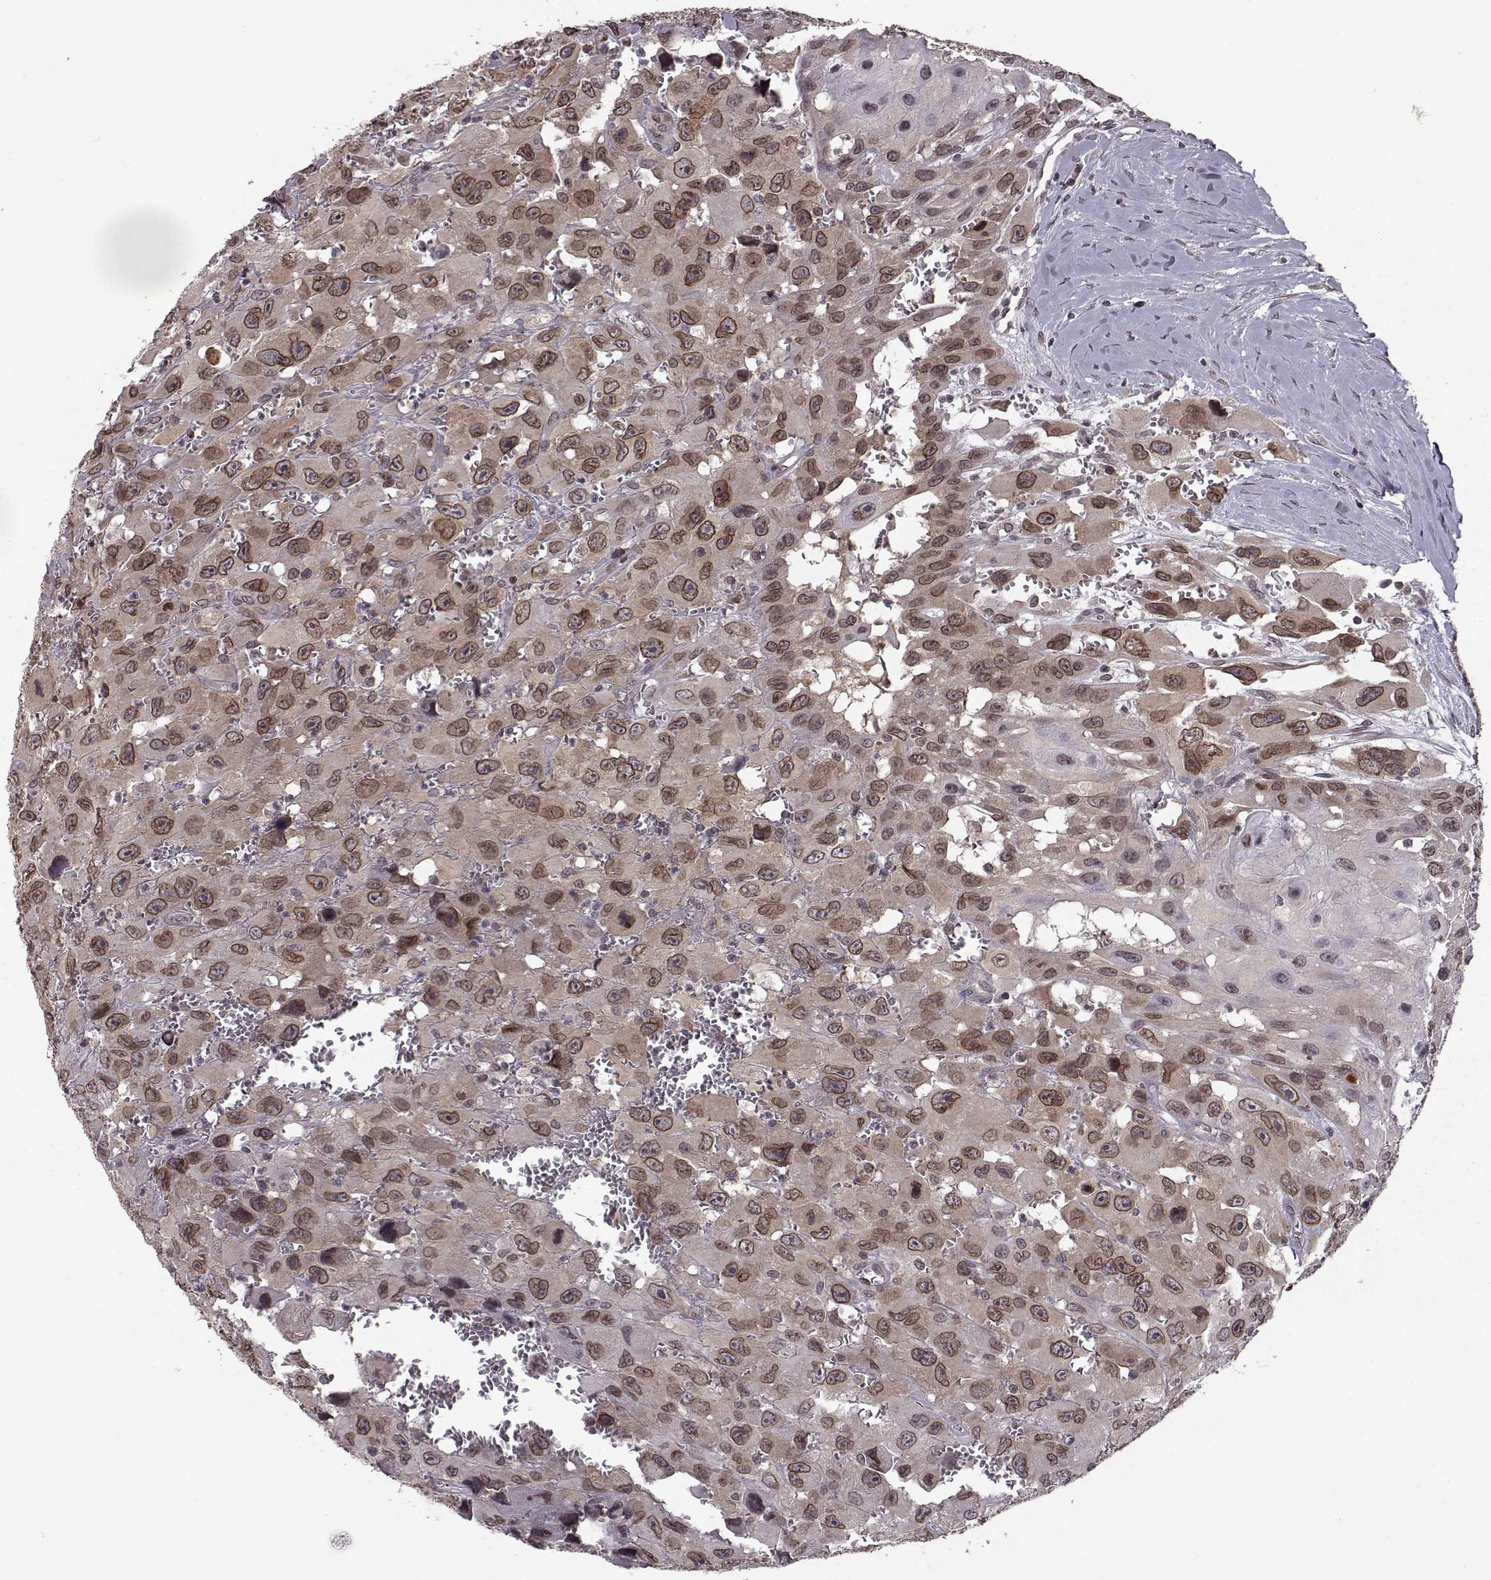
{"staining": {"intensity": "moderate", "quantity": ">75%", "location": "cytoplasmic/membranous,nuclear"}, "tissue": "head and neck cancer", "cell_type": "Tumor cells", "image_type": "cancer", "snomed": [{"axis": "morphology", "description": "Squamous cell carcinoma, NOS"}, {"axis": "morphology", "description": "Squamous cell carcinoma, metastatic, NOS"}, {"axis": "topography", "description": "Oral tissue"}, {"axis": "topography", "description": "Head-Neck"}], "caption": "Head and neck cancer (squamous cell carcinoma) tissue demonstrates moderate cytoplasmic/membranous and nuclear staining in approximately >75% of tumor cells, visualized by immunohistochemistry.", "gene": "NUP37", "patient": {"sex": "female", "age": 85}}